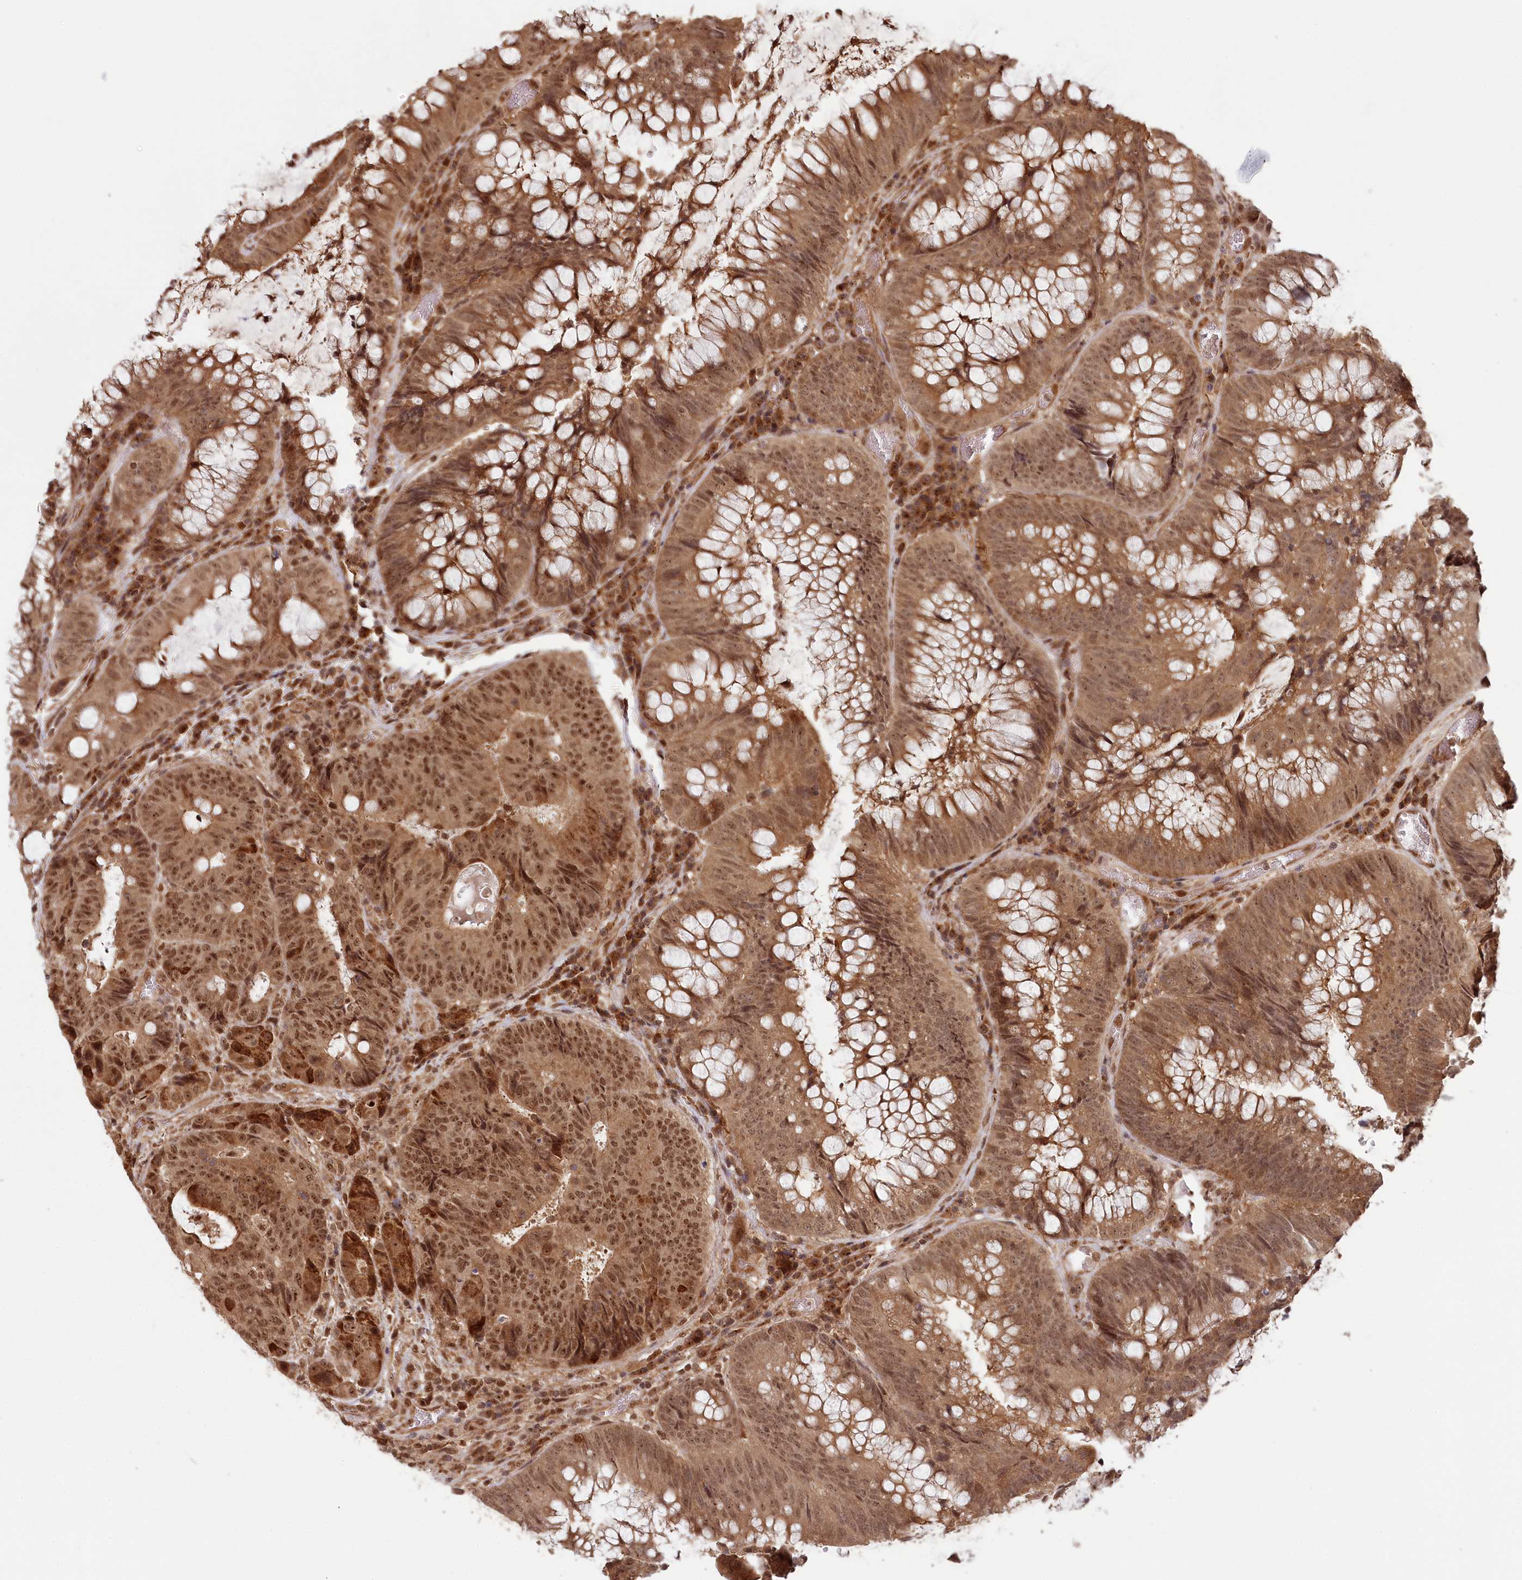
{"staining": {"intensity": "moderate", "quantity": ">75%", "location": "cytoplasmic/membranous,nuclear"}, "tissue": "colorectal cancer", "cell_type": "Tumor cells", "image_type": "cancer", "snomed": [{"axis": "morphology", "description": "Adenocarcinoma, NOS"}, {"axis": "topography", "description": "Rectum"}], "caption": "Adenocarcinoma (colorectal) was stained to show a protein in brown. There is medium levels of moderate cytoplasmic/membranous and nuclear expression in approximately >75% of tumor cells.", "gene": "WAPL", "patient": {"sex": "male", "age": 69}}